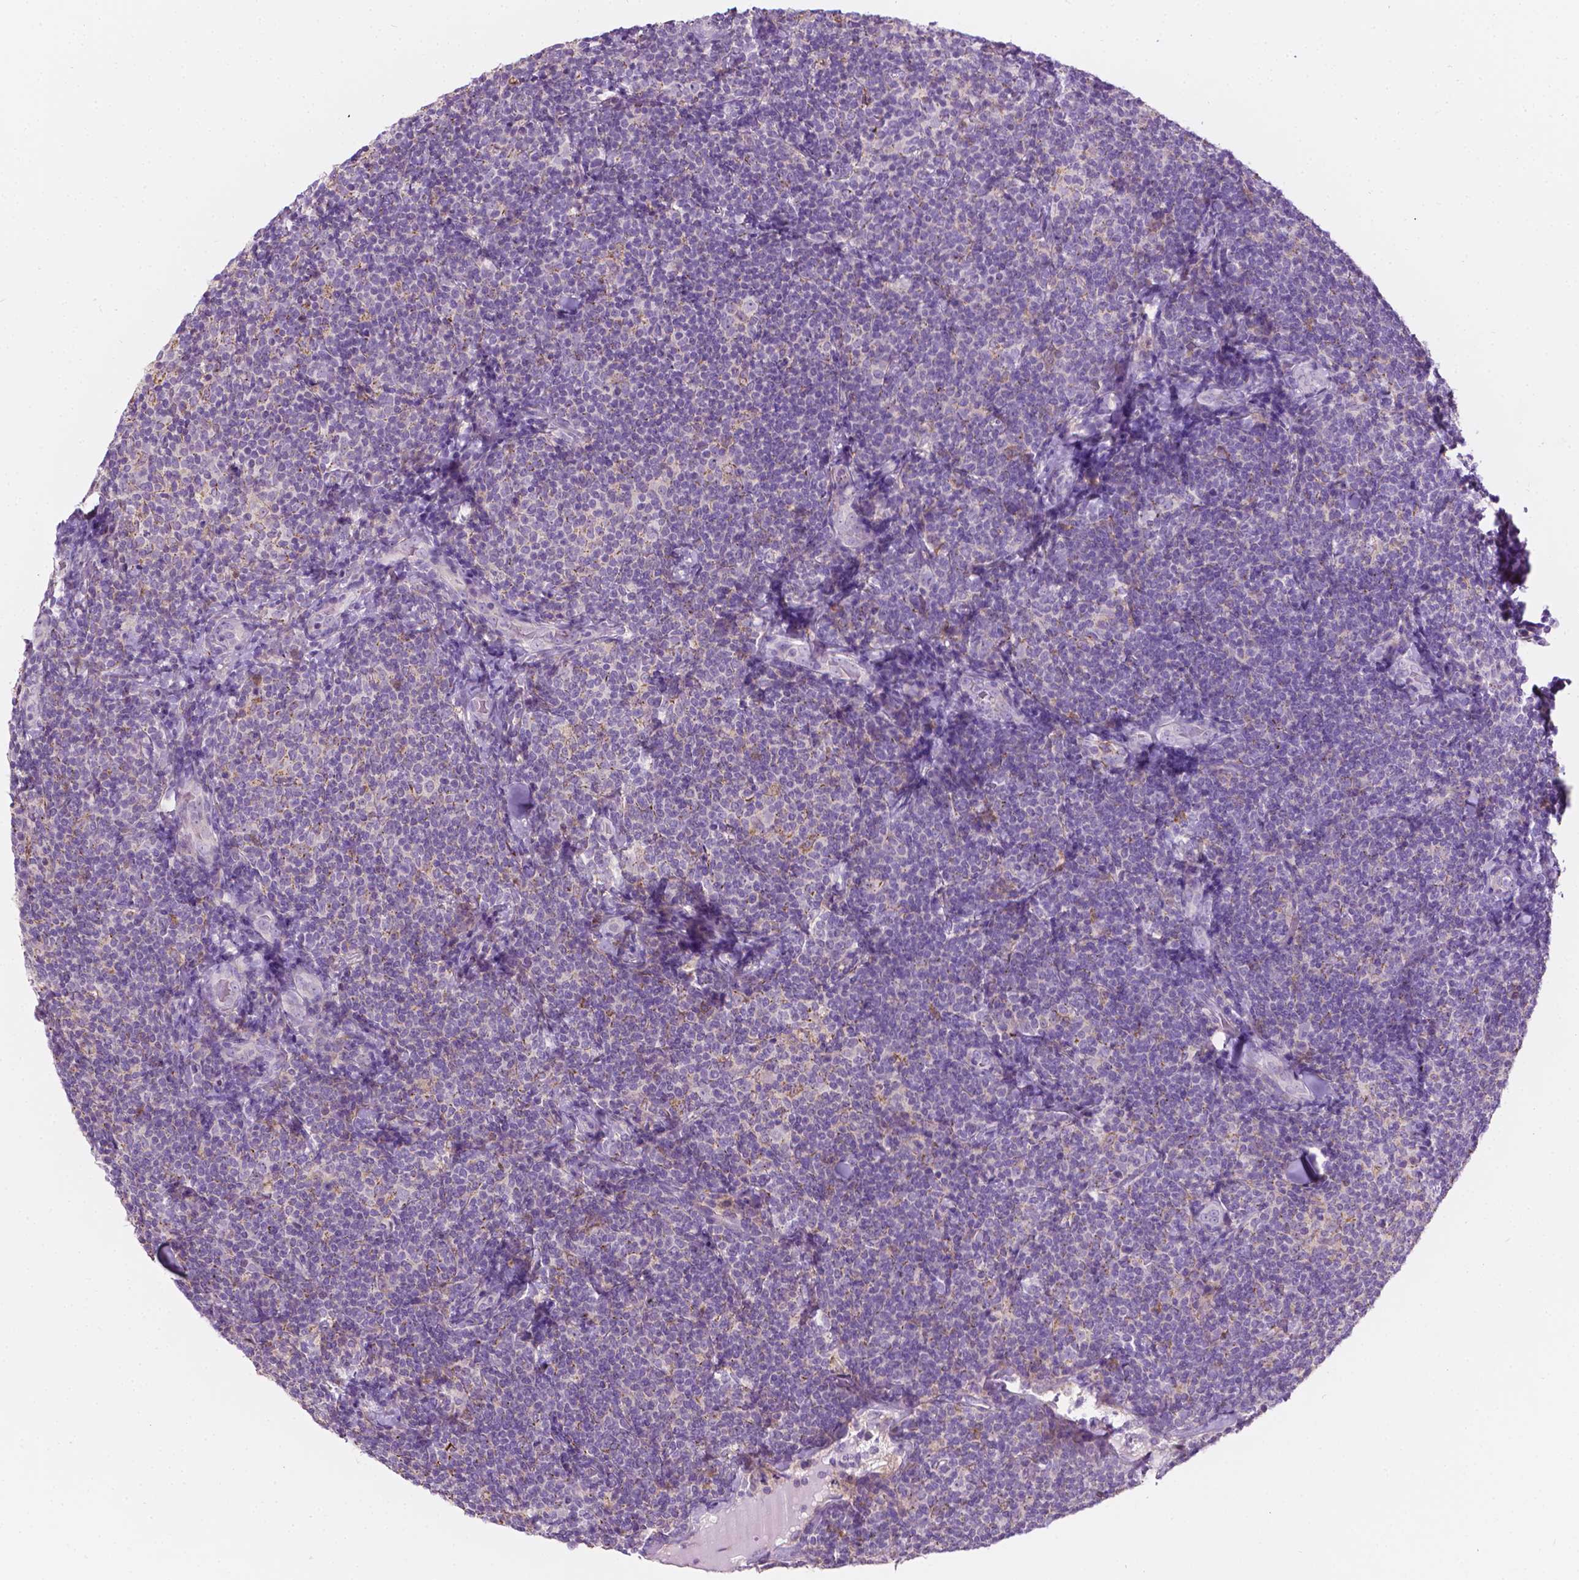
{"staining": {"intensity": "negative", "quantity": "none", "location": "none"}, "tissue": "lymphoma", "cell_type": "Tumor cells", "image_type": "cancer", "snomed": [{"axis": "morphology", "description": "Malignant lymphoma, non-Hodgkin's type, Low grade"}, {"axis": "topography", "description": "Lymph node"}], "caption": "Human lymphoma stained for a protein using immunohistochemistry demonstrates no staining in tumor cells.", "gene": "NOS1AP", "patient": {"sex": "female", "age": 56}}